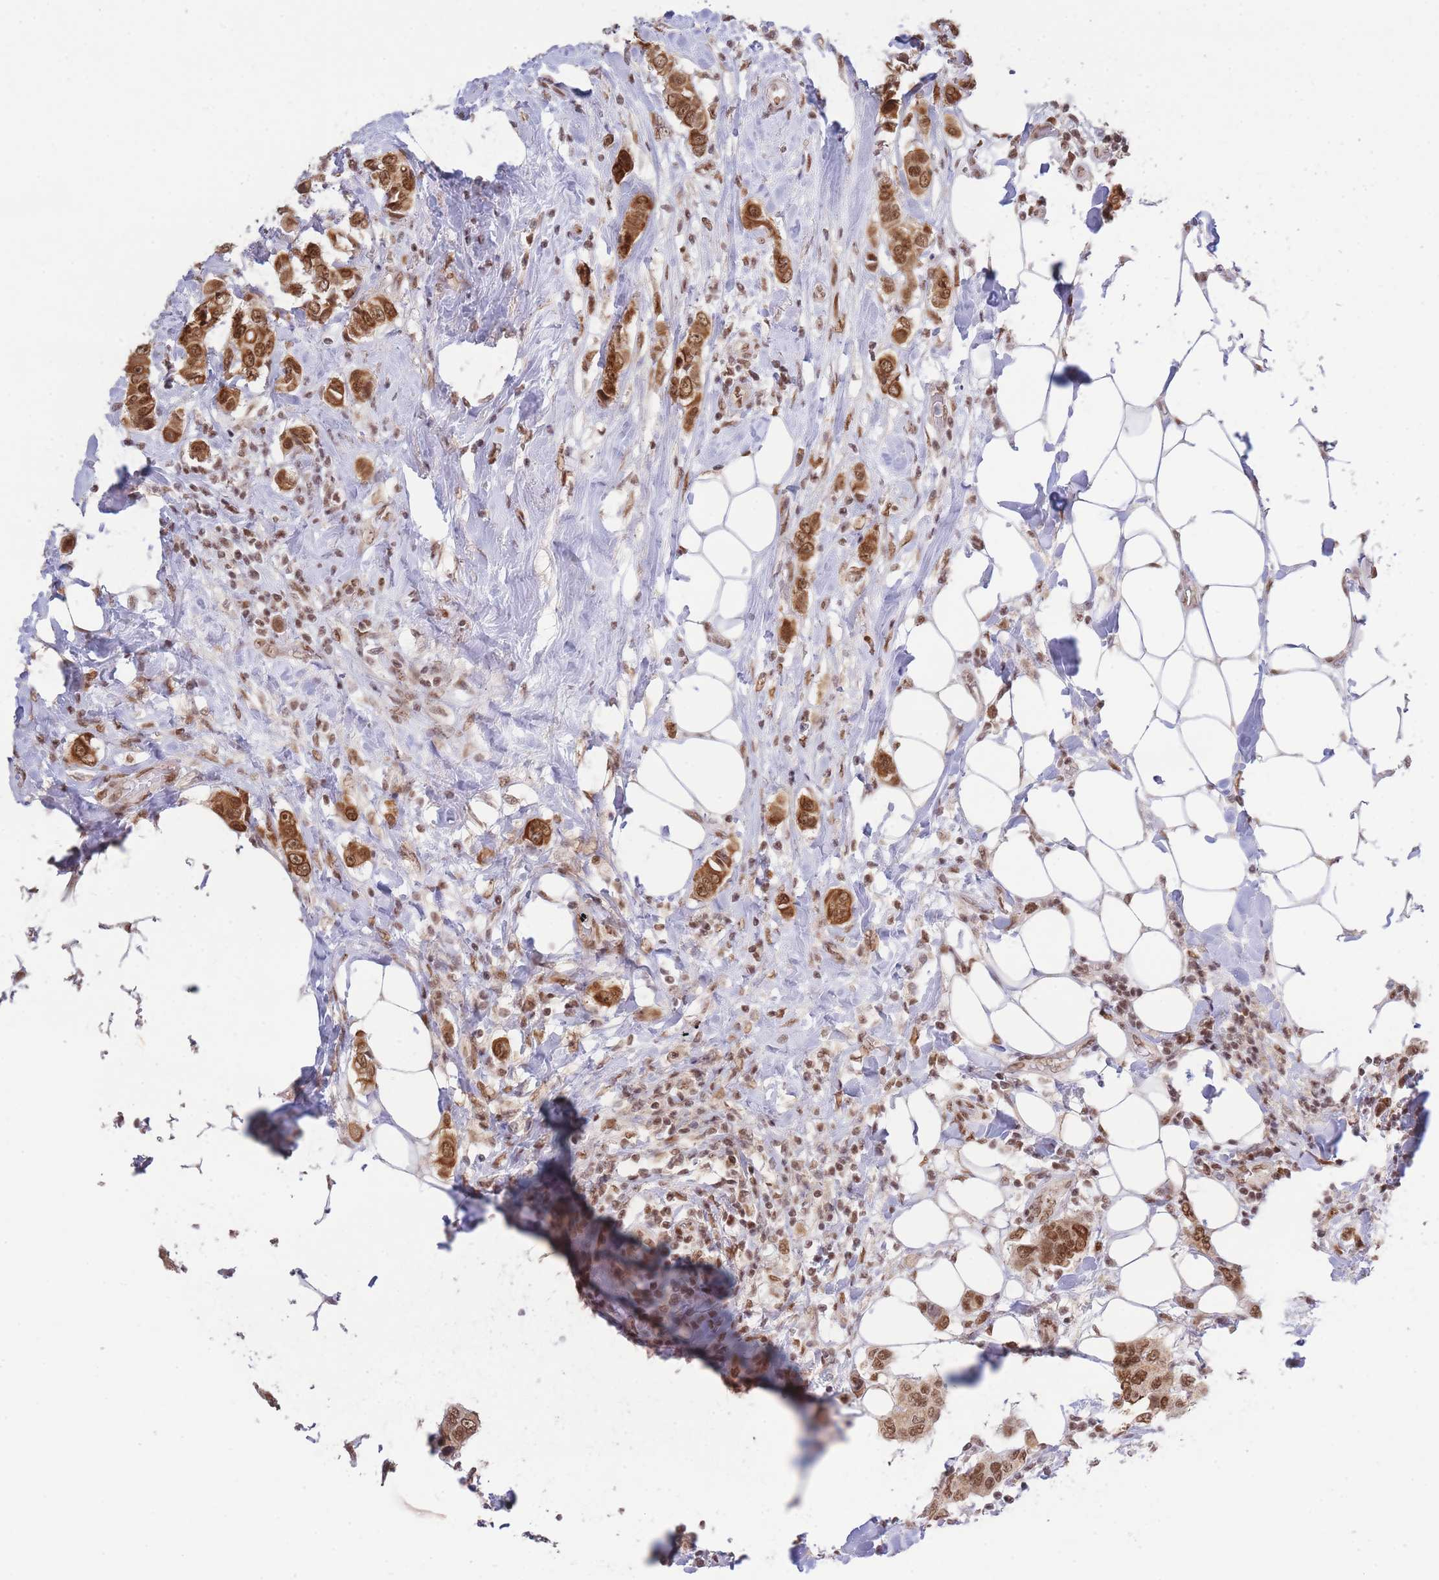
{"staining": {"intensity": "moderate", "quantity": ">75%", "location": "cytoplasmic/membranous,nuclear"}, "tissue": "breast cancer", "cell_type": "Tumor cells", "image_type": "cancer", "snomed": [{"axis": "morphology", "description": "Lobular carcinoma"}, {"axis": "topography", "description": "Breast"}], "caption": "IHC image of human lobular carcinoma (breast) stained for a protein (brown), which exhibits medium levels of moderate cytoplasmic/membranous and nuclear staining in approximately >75% of tumor cells.", "gene": "CARD8", "patient": {"sex": "female", "age": 51}}